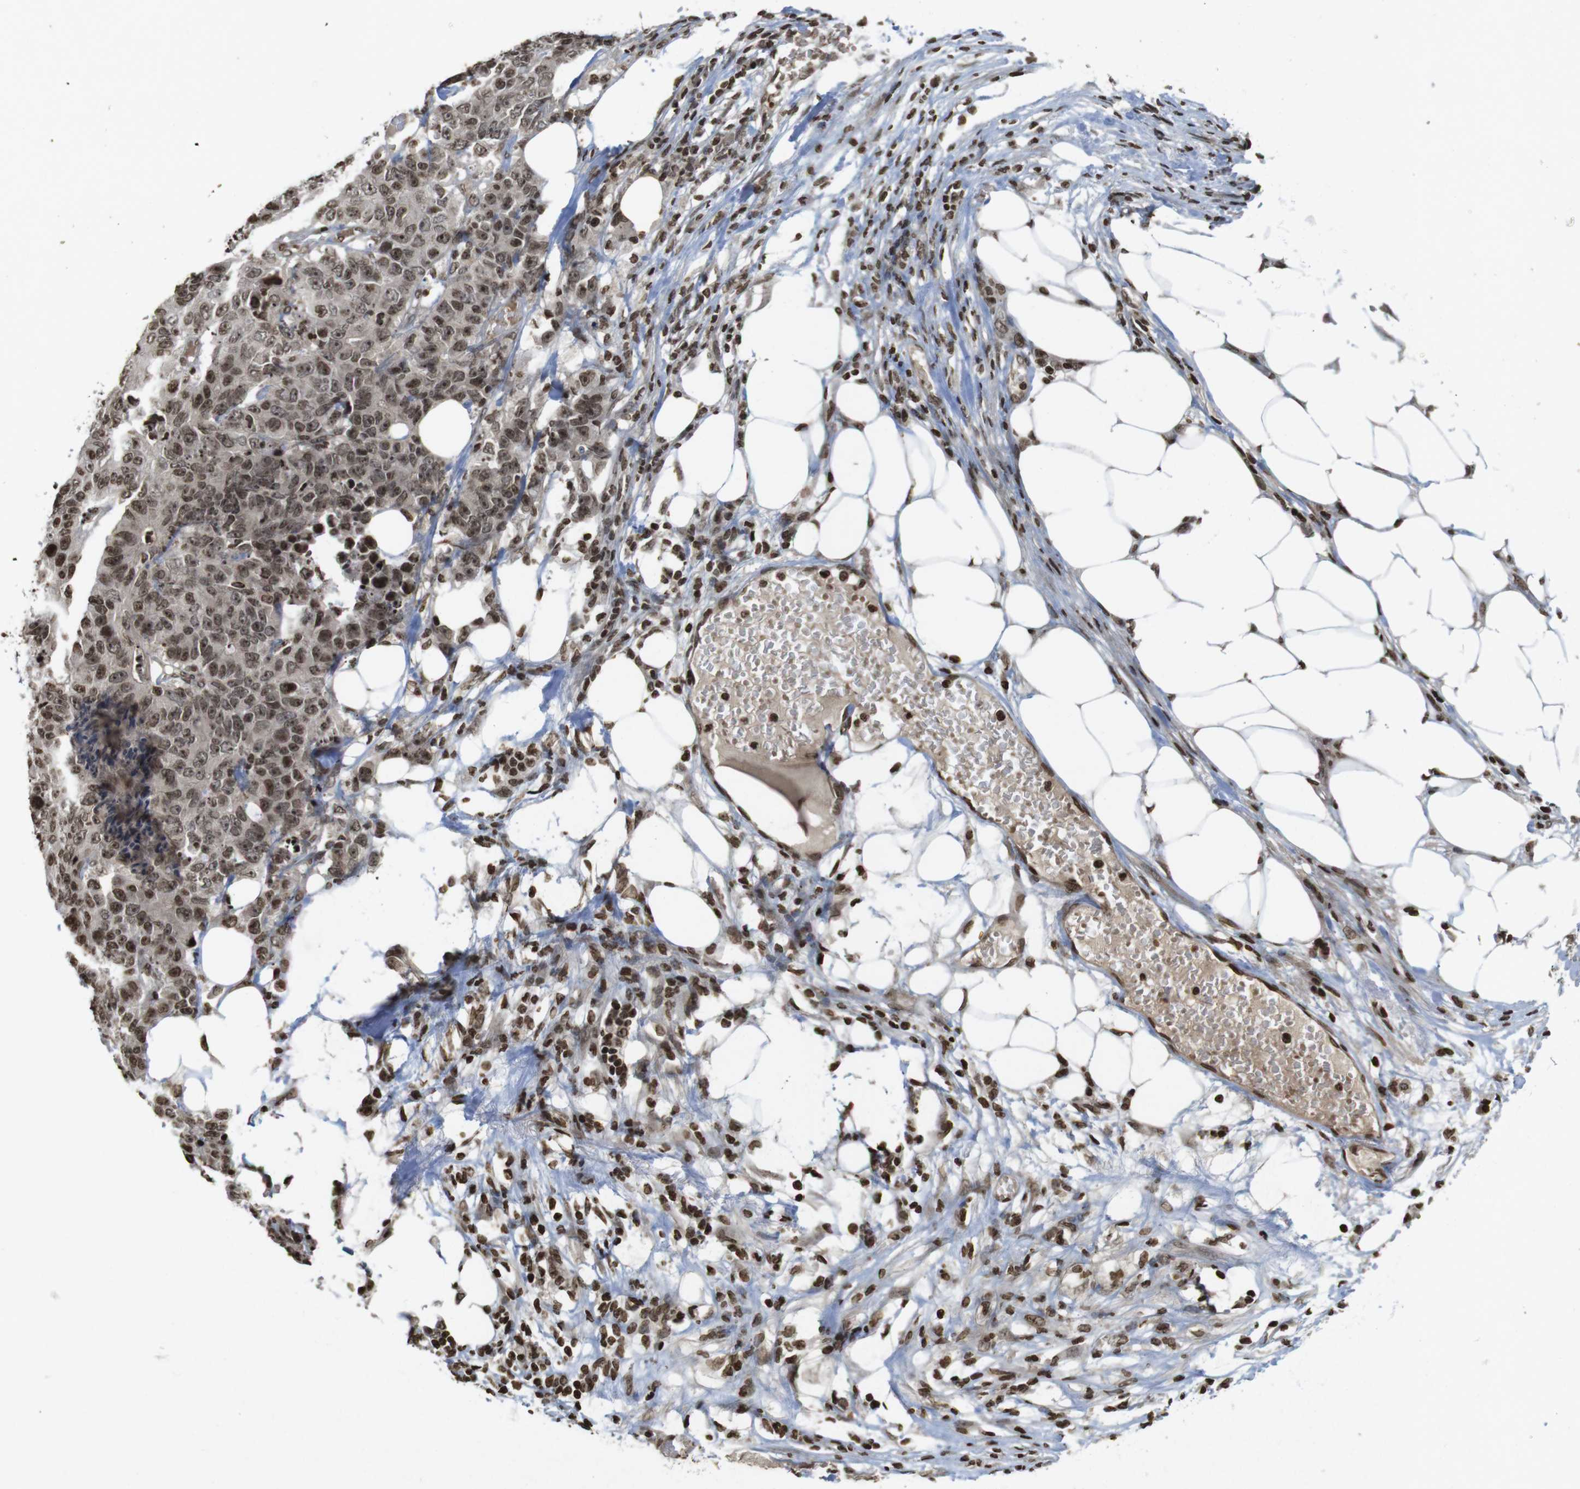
{"staining": {"intensity": "moderate", "quantity": ">75%", "location": "cytoplasmic/membranous,nuclear"}, "tissue": "colorectal cancer", "cell_type": "Tumor cells", "image_type": "cancer", "snomed": [{"axis": "morphology", "description": "Adenocarcinoma, NOS"}, {"axis": "topography", "description": "Colon"}], "caption": "An immunohistochemistry (IHC) histopathology image of neoplastic tissue is shown. Protein staining in brown shows moderate cytoplasmic/membranous and nuclear positivity in colorectal adenocarcinoma within tumor cells.", "gene": "FOXA3", "patient": {"sex": "female", "age": 86}}